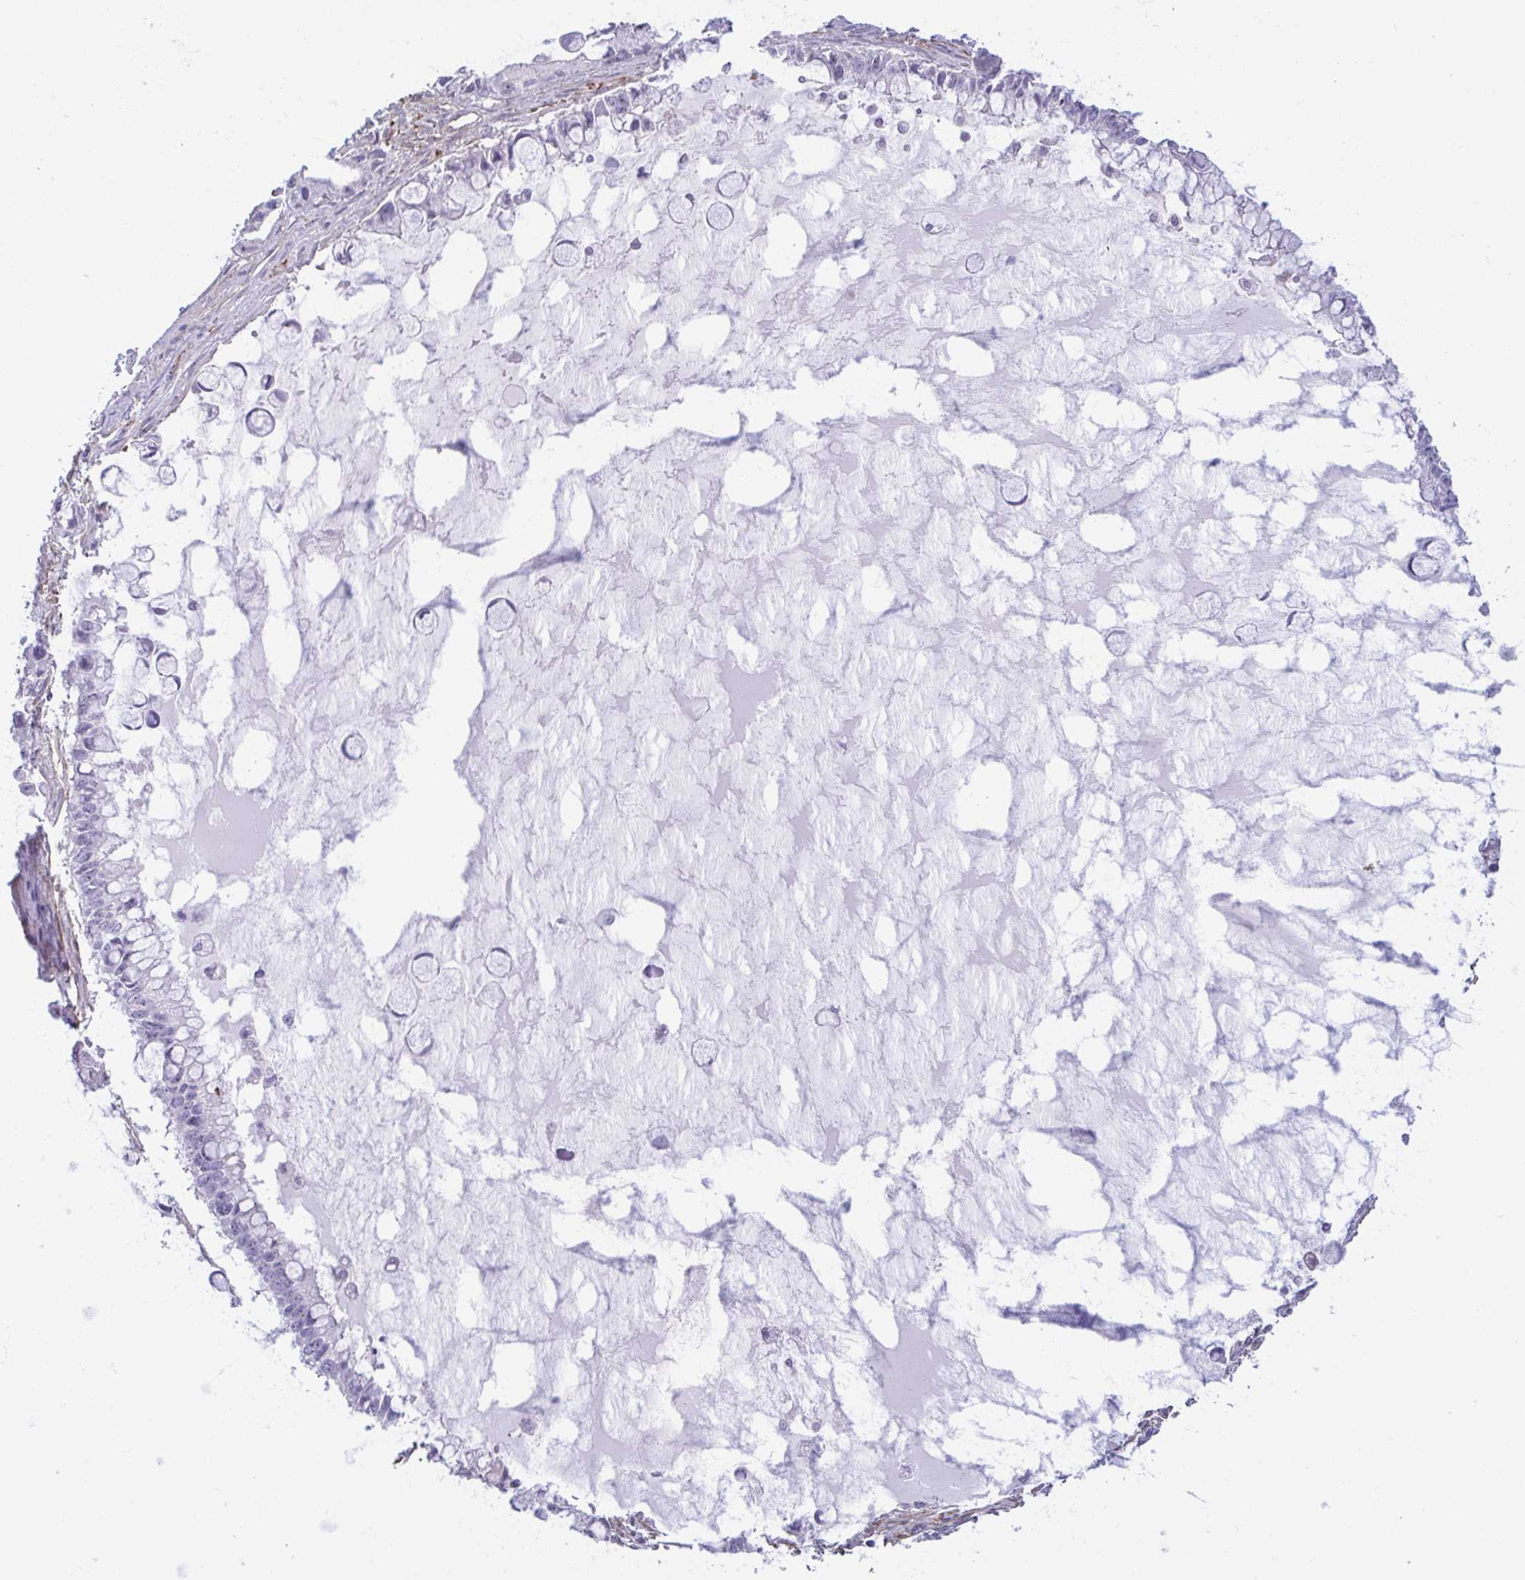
{"staining": {"intensity": "negative", "quantity": "none", "location": "none"}, "tissue": "ovarian cancer", "cell_type": "Tumor cells", "image_type": "cancer", "snomed": [{"axis": "morphology", "description": "Cystadenocarcinoma, mucinous, NOS"}, {"axis": "topography", "description": "Ovary"}], "caption": "This is an IHC photomicrograph of ovarian cancer. There is no staining in tumor cells.", "gene": "PRRT4", "patient": {"sex": "female", "age": 63}}